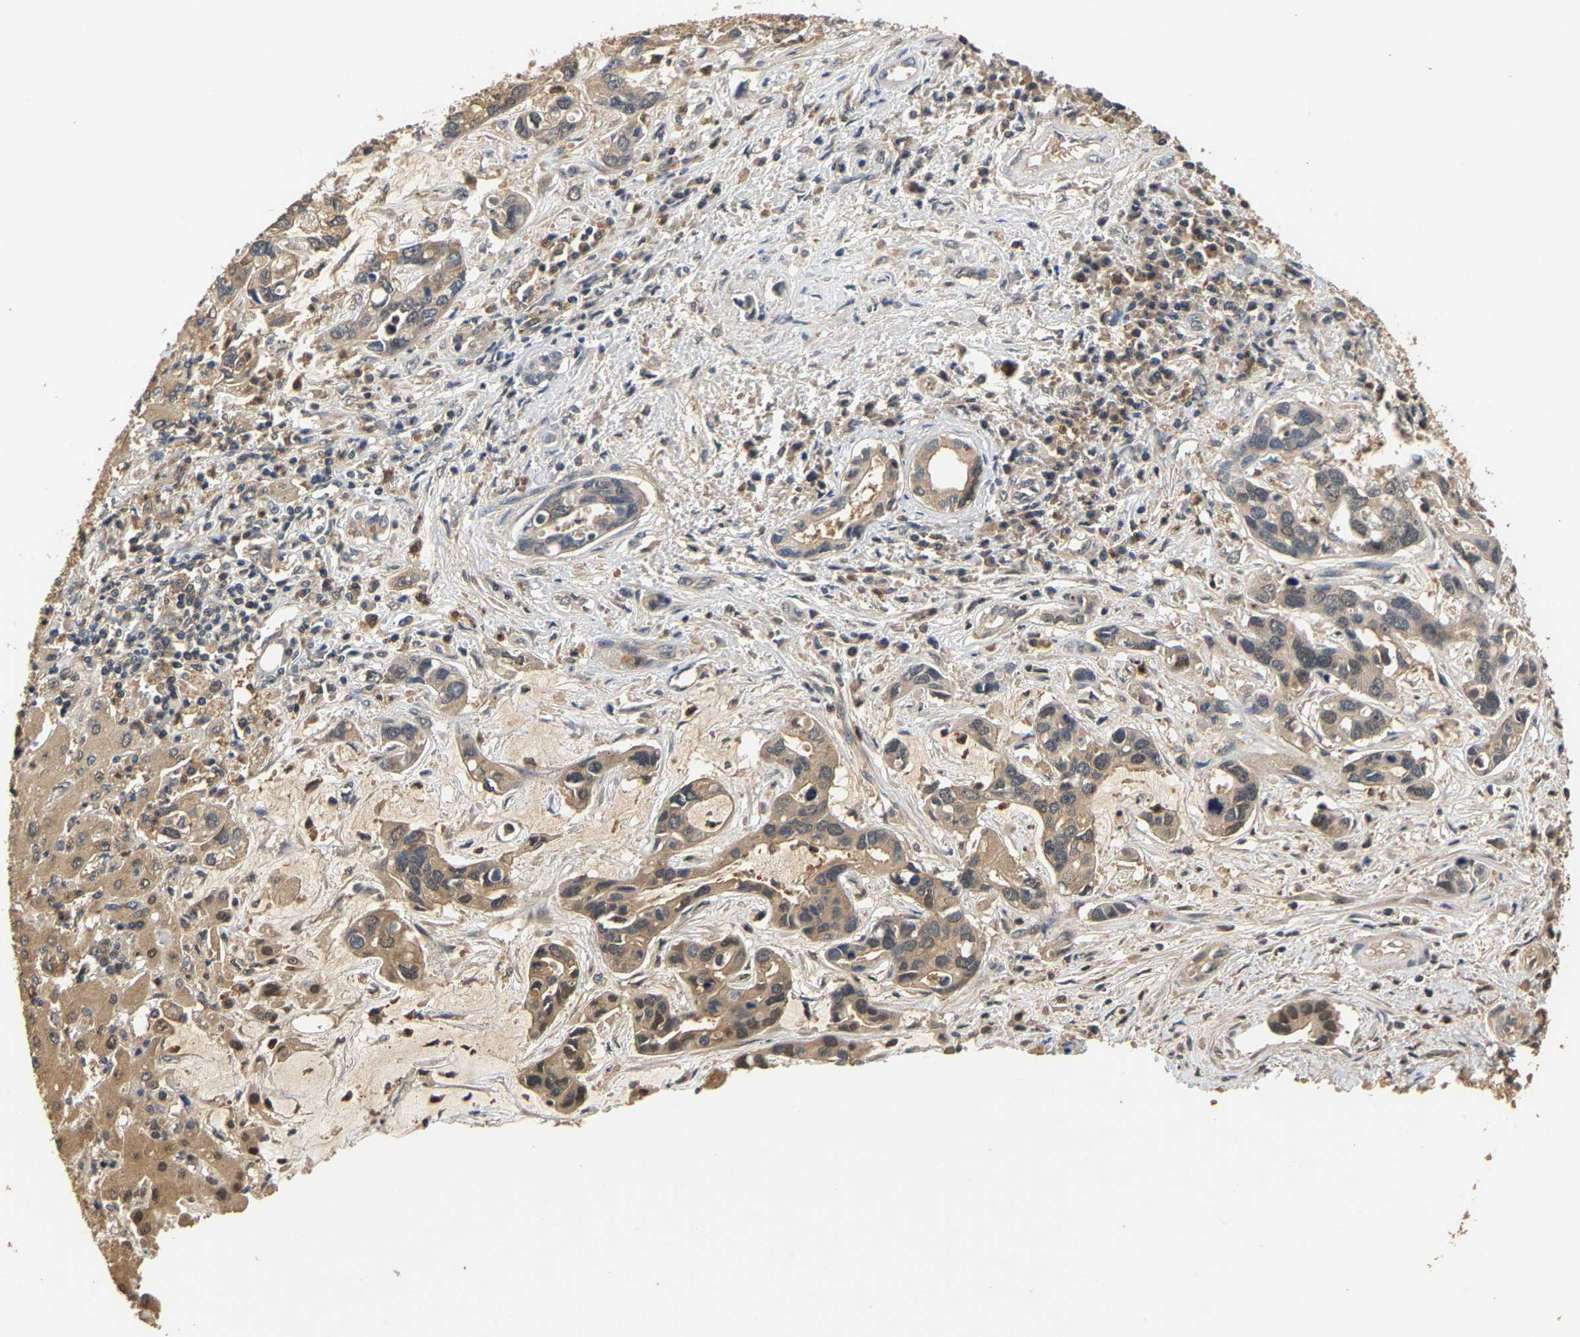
{"staining": {"intensity": "weak", "quantity": ">75%", "location": "cytoplasmic/membranous"}, "tissue": "liver cancer", "cell_type": "Tumor cells", "image_type": "cancer", "snomed": [{"axis": "morphology", "description": "Cholangiocarcinoma"}, {"axis": "topography", "description": "Liver"}], "caption": "Cholangiocarcinoma (liver) was stained to show a protein in brown. There is low levels of weak cytoplasmic/membranous positivity in about >75% of tumor cells.", "gene": "GPI", "patient": {"sex": "female", "age": 38}}